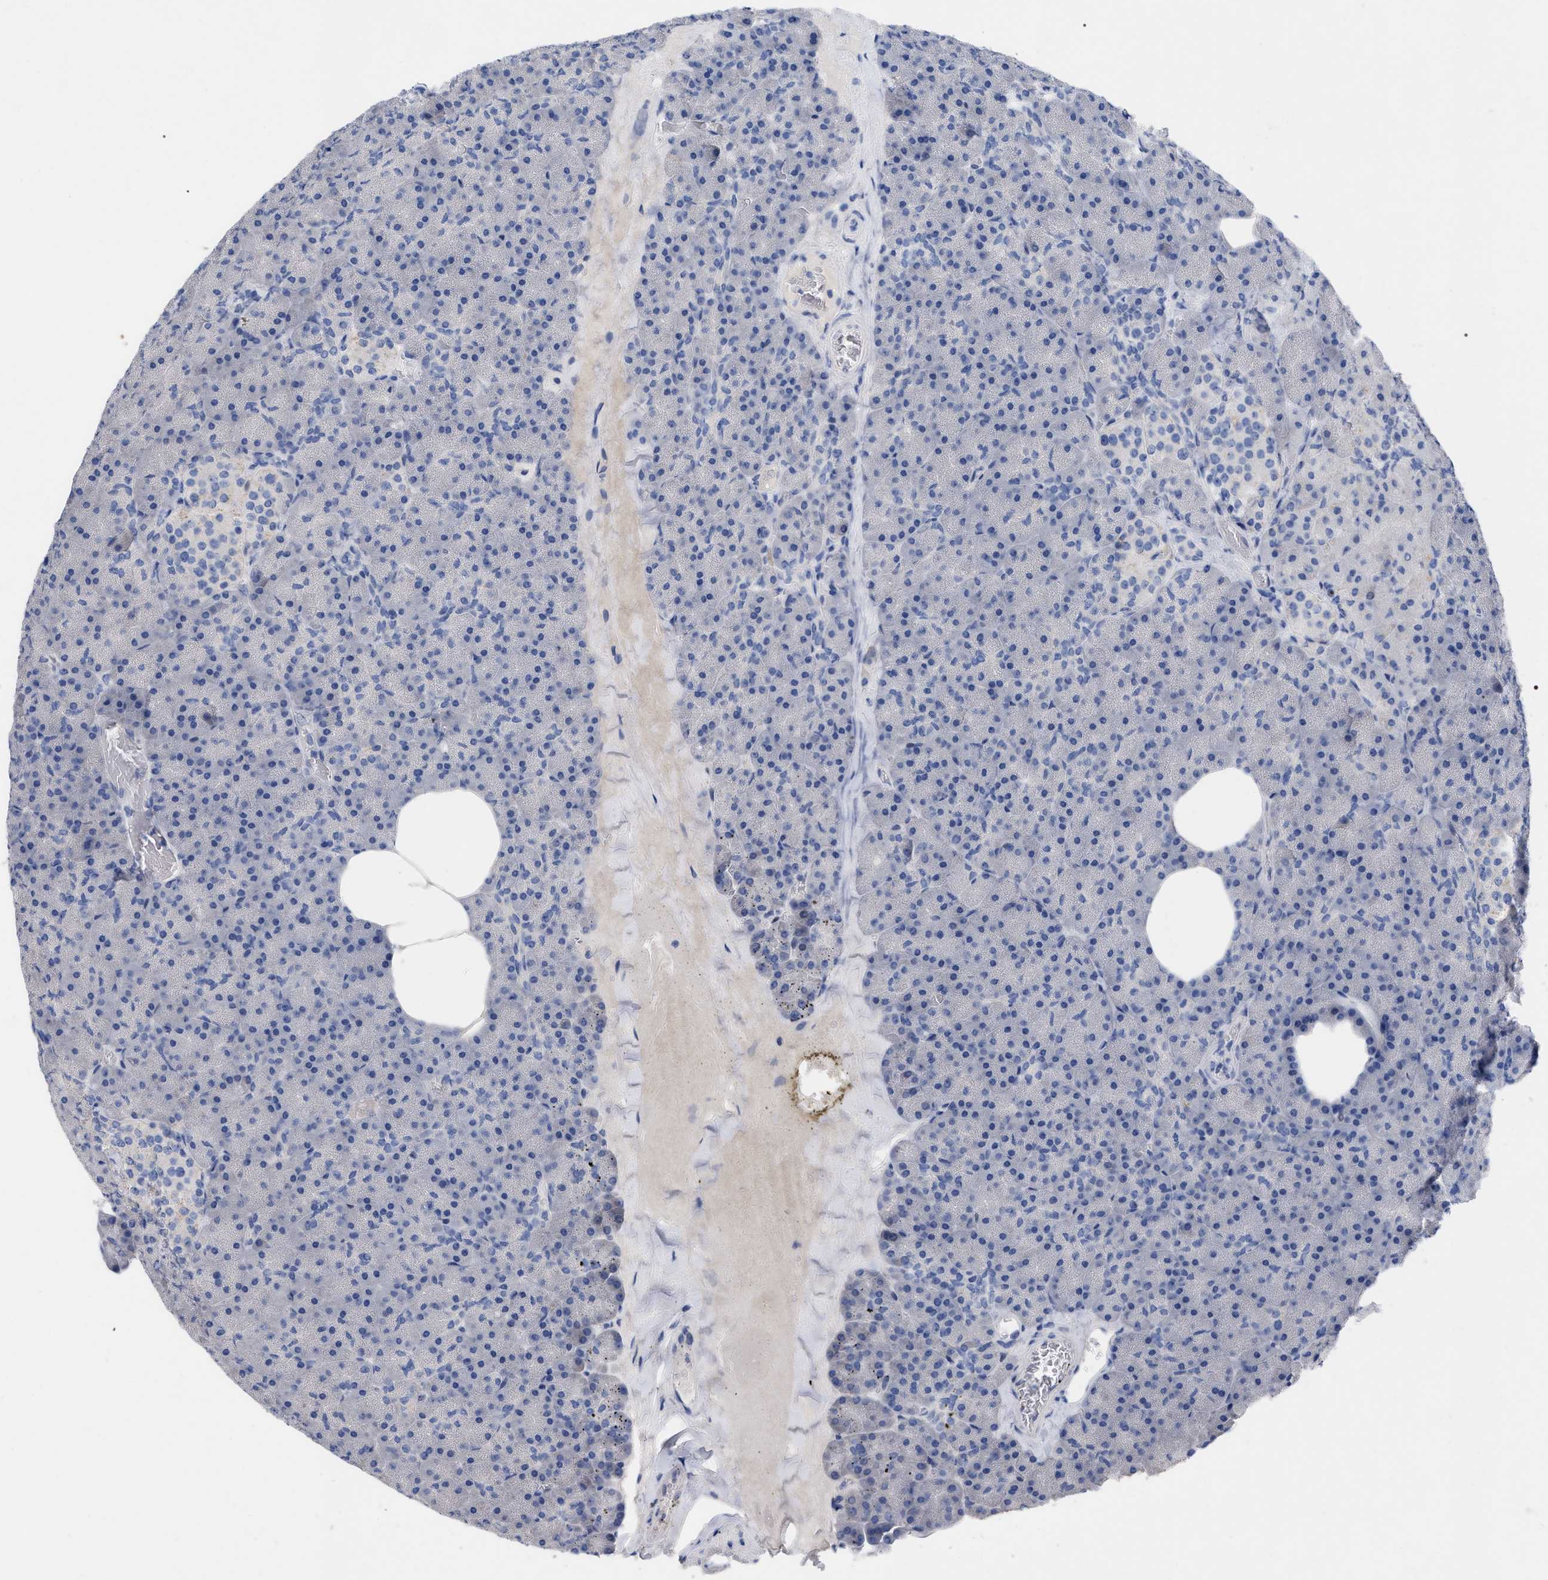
{"staining": {"intensity": "negative", "quantity": "none", "location": "none"}, "tissue": "pancreas", "cell_type": "Exocrine glandular cells", "image_type": "normal", "snomed": [{"axis": "morphology", "description": "Normal tissue, NOS"}, {"axis": "morphology", "description": "Carcinoid, malignant, NOS"}, {"axis": "topography", "description": "Pancreas"}], "caption": "Immunohistochemical staining of unremarkable pancreas reveals no significant positivity in exocrine glandular cells.", "gene": "HAPLN1", "patient": {"sex": "female", "age": 35}}